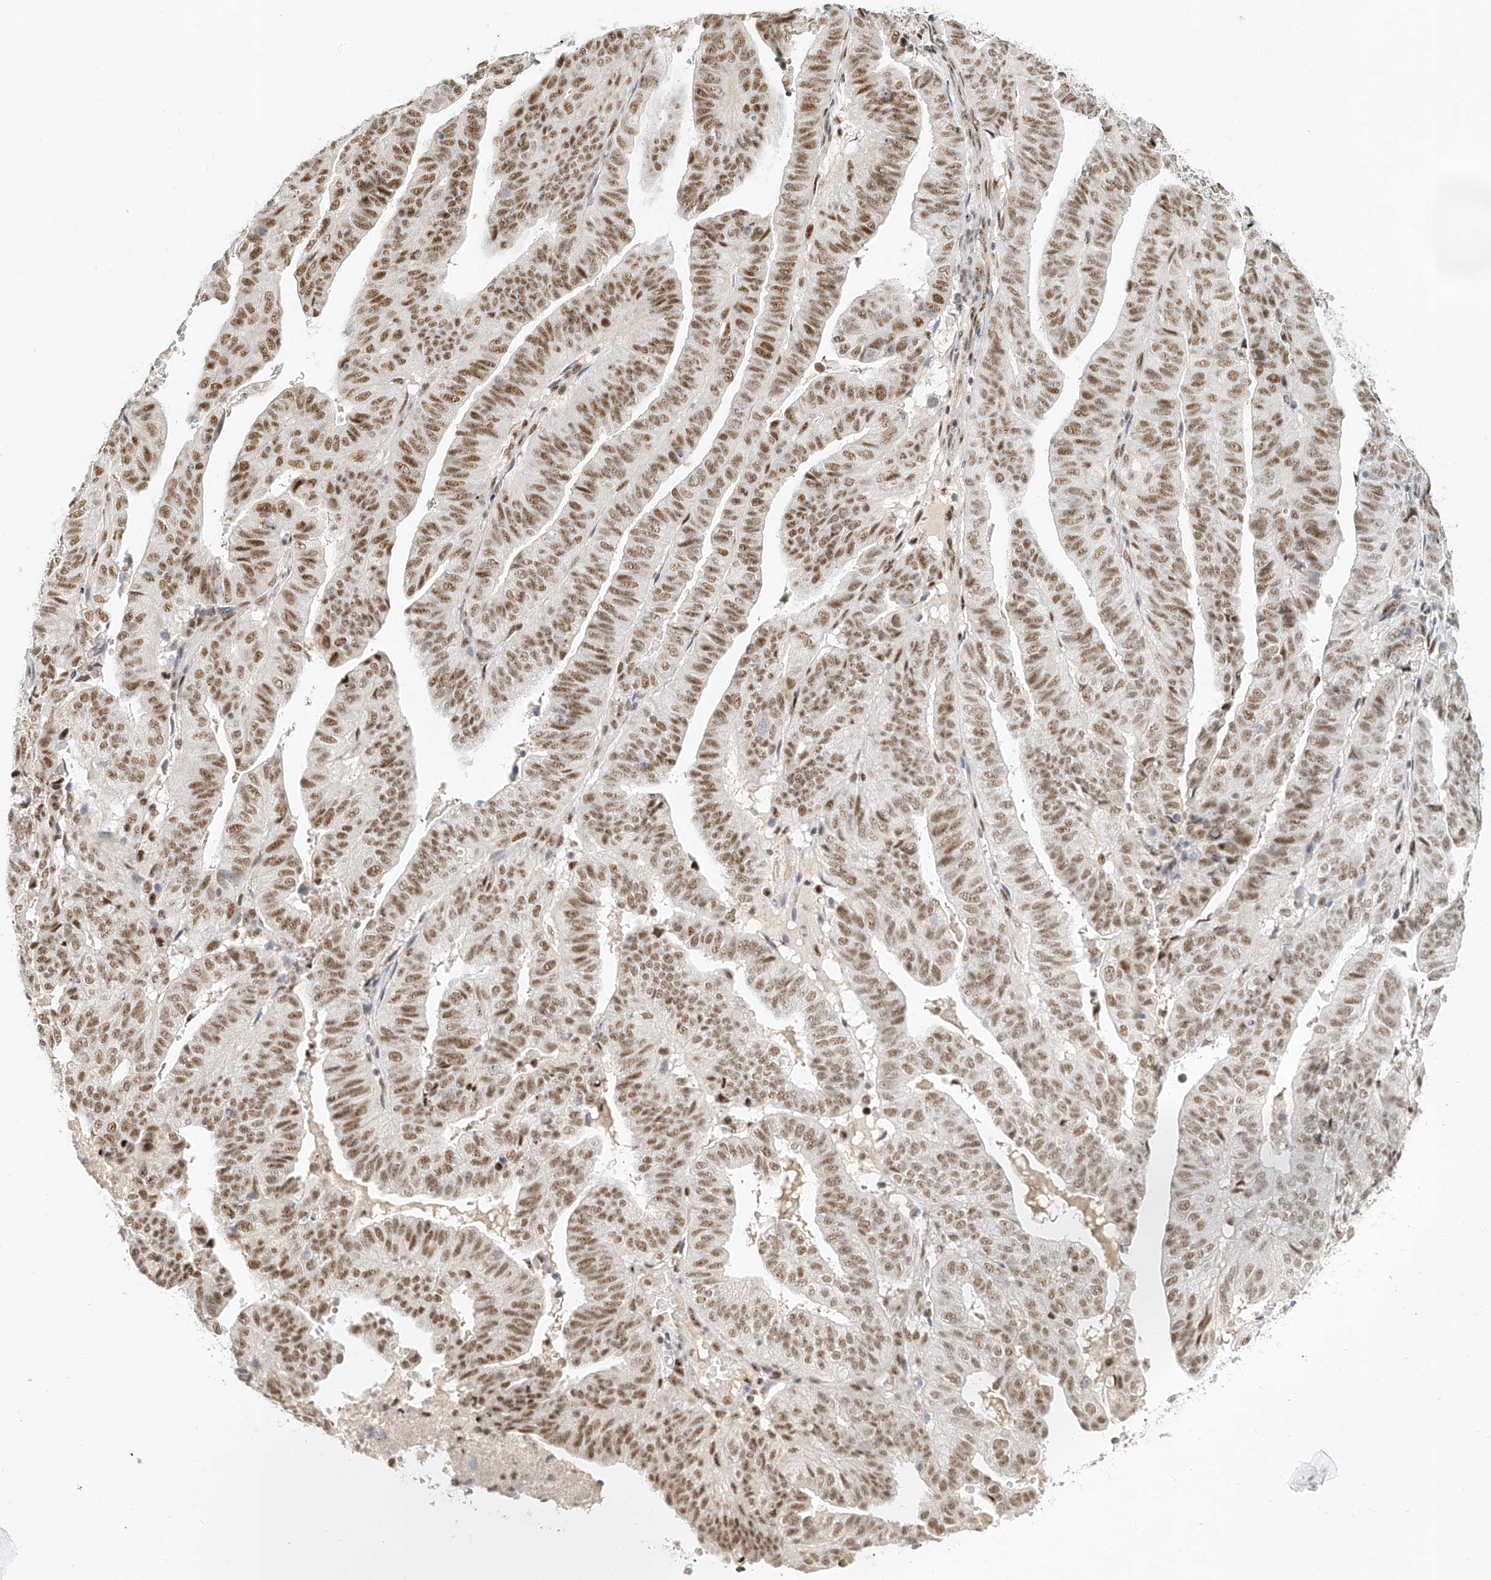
{"staining": {"intensity": "moderate", "quantity": ">75%", "location": "nuclear"}, "tissue": "endometrial cancer", "cell_type": "Tumor cells", "image_type": "cancer", "snomed": [{"axis": "morphology", "description": "Adenocarcinoma, NOS"}, {"axis": "topography", "description": "Uterus"}], "caption": "Protein expression analysis of human endometrial cancer (adenocarcinoma) reveals moderate nuclear staining in approximately >75% of tumor cells.", "gene": "CXorf58", "patient": {"sex": "female", "age": 77}}